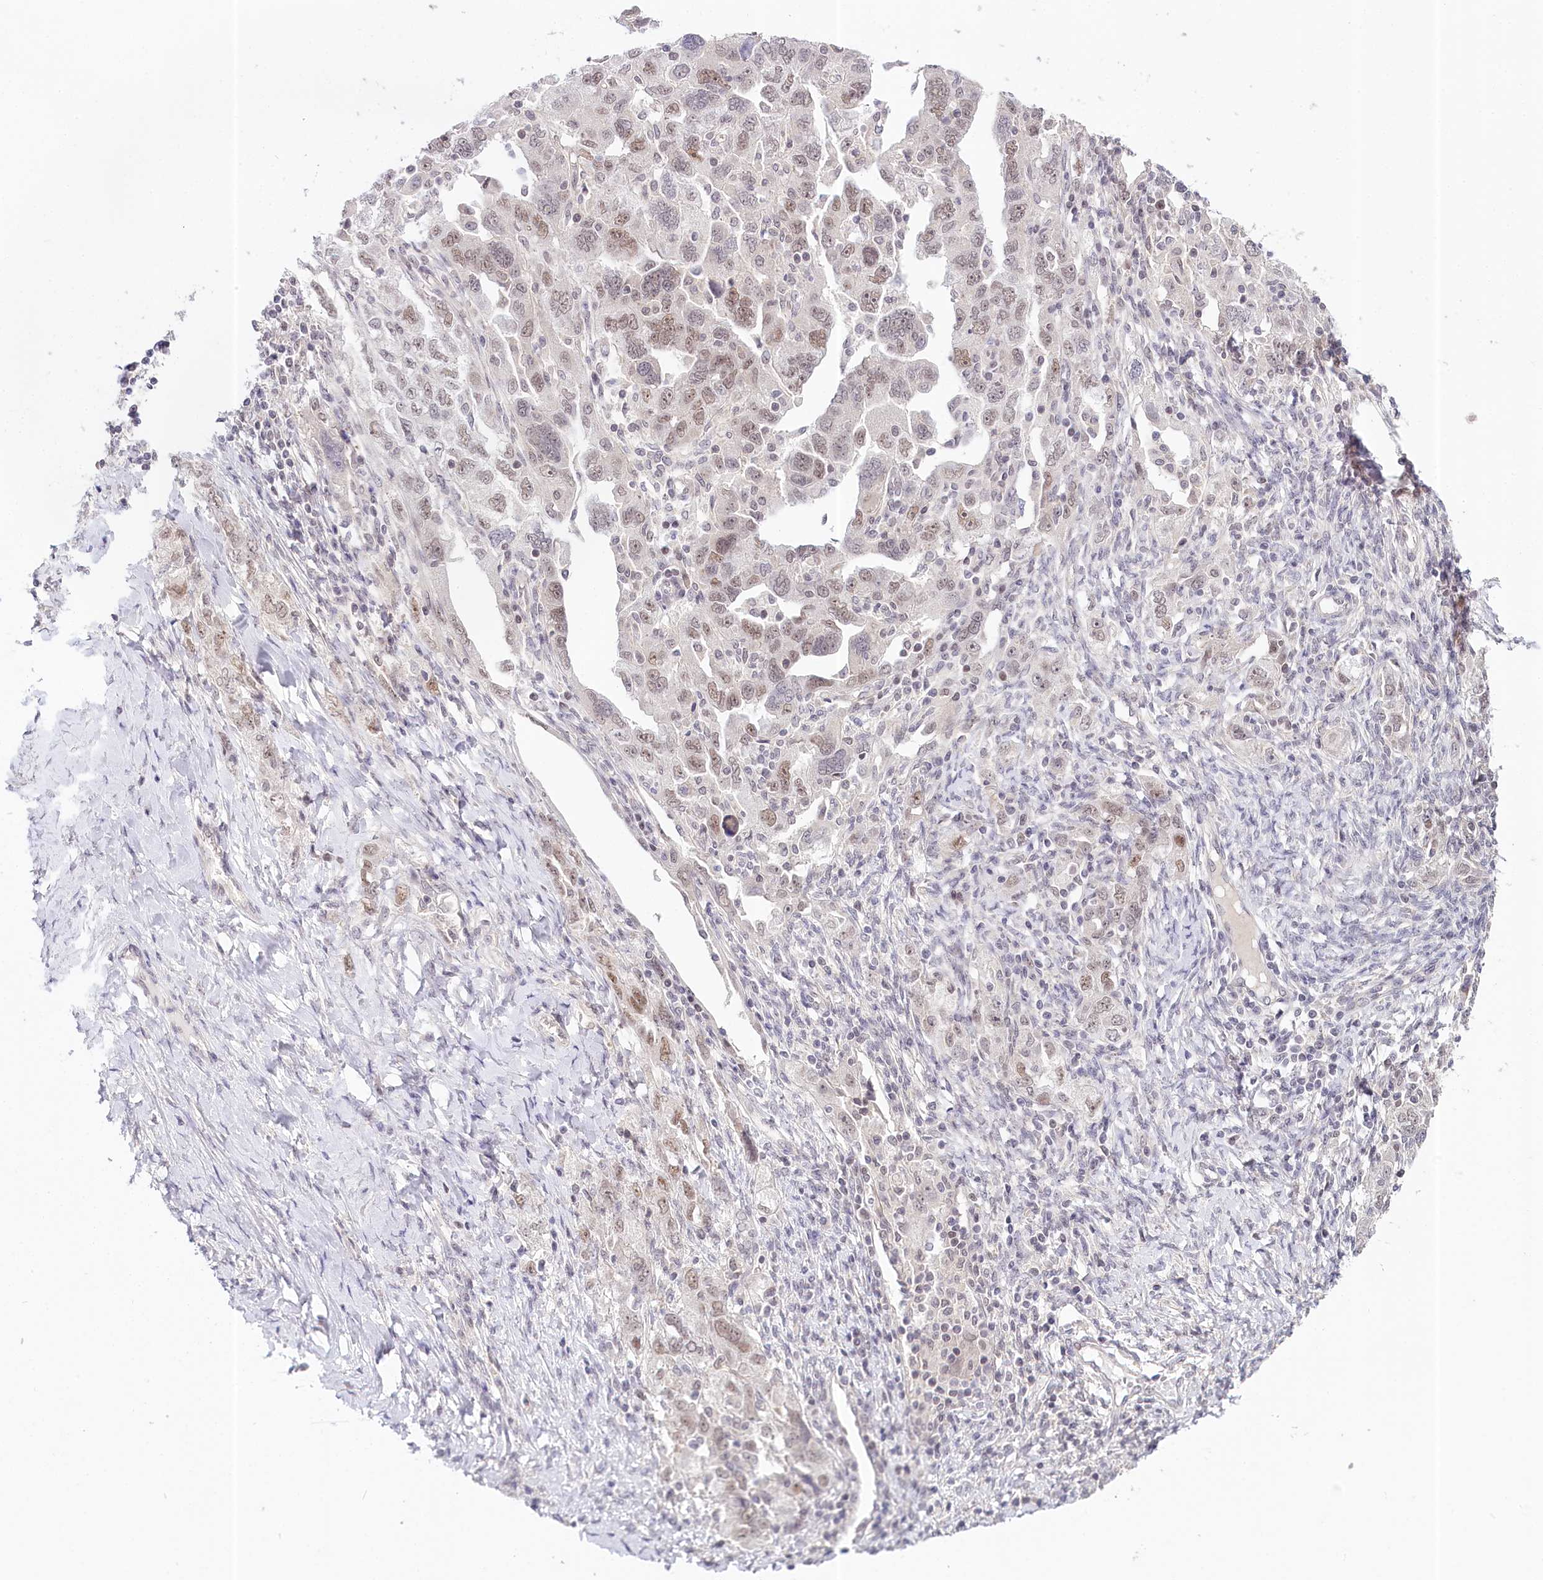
{"staining": {"intensity": "weak", "quantity": "25%-75%", "location": "nuclear"}, "tissue": "ovarian cancer", "cell_type": "Tumor cells", "image_type": "cancer", "snomed": [{"axis": "morphology", "description": "Carcinoma, NOS"}, {"axis": "morphology", "description": "Cystadenocarcinoma, serous, NOS"}, {"axis": "topography", "description": "Ovary"}], "caption": "Protein staining shows weak nuclear positivity in about 25%-75% of tumor cells in carcinoma (ovarian).", "gene": "AMTN", "patient": {"sex": "female", "age": 69}}